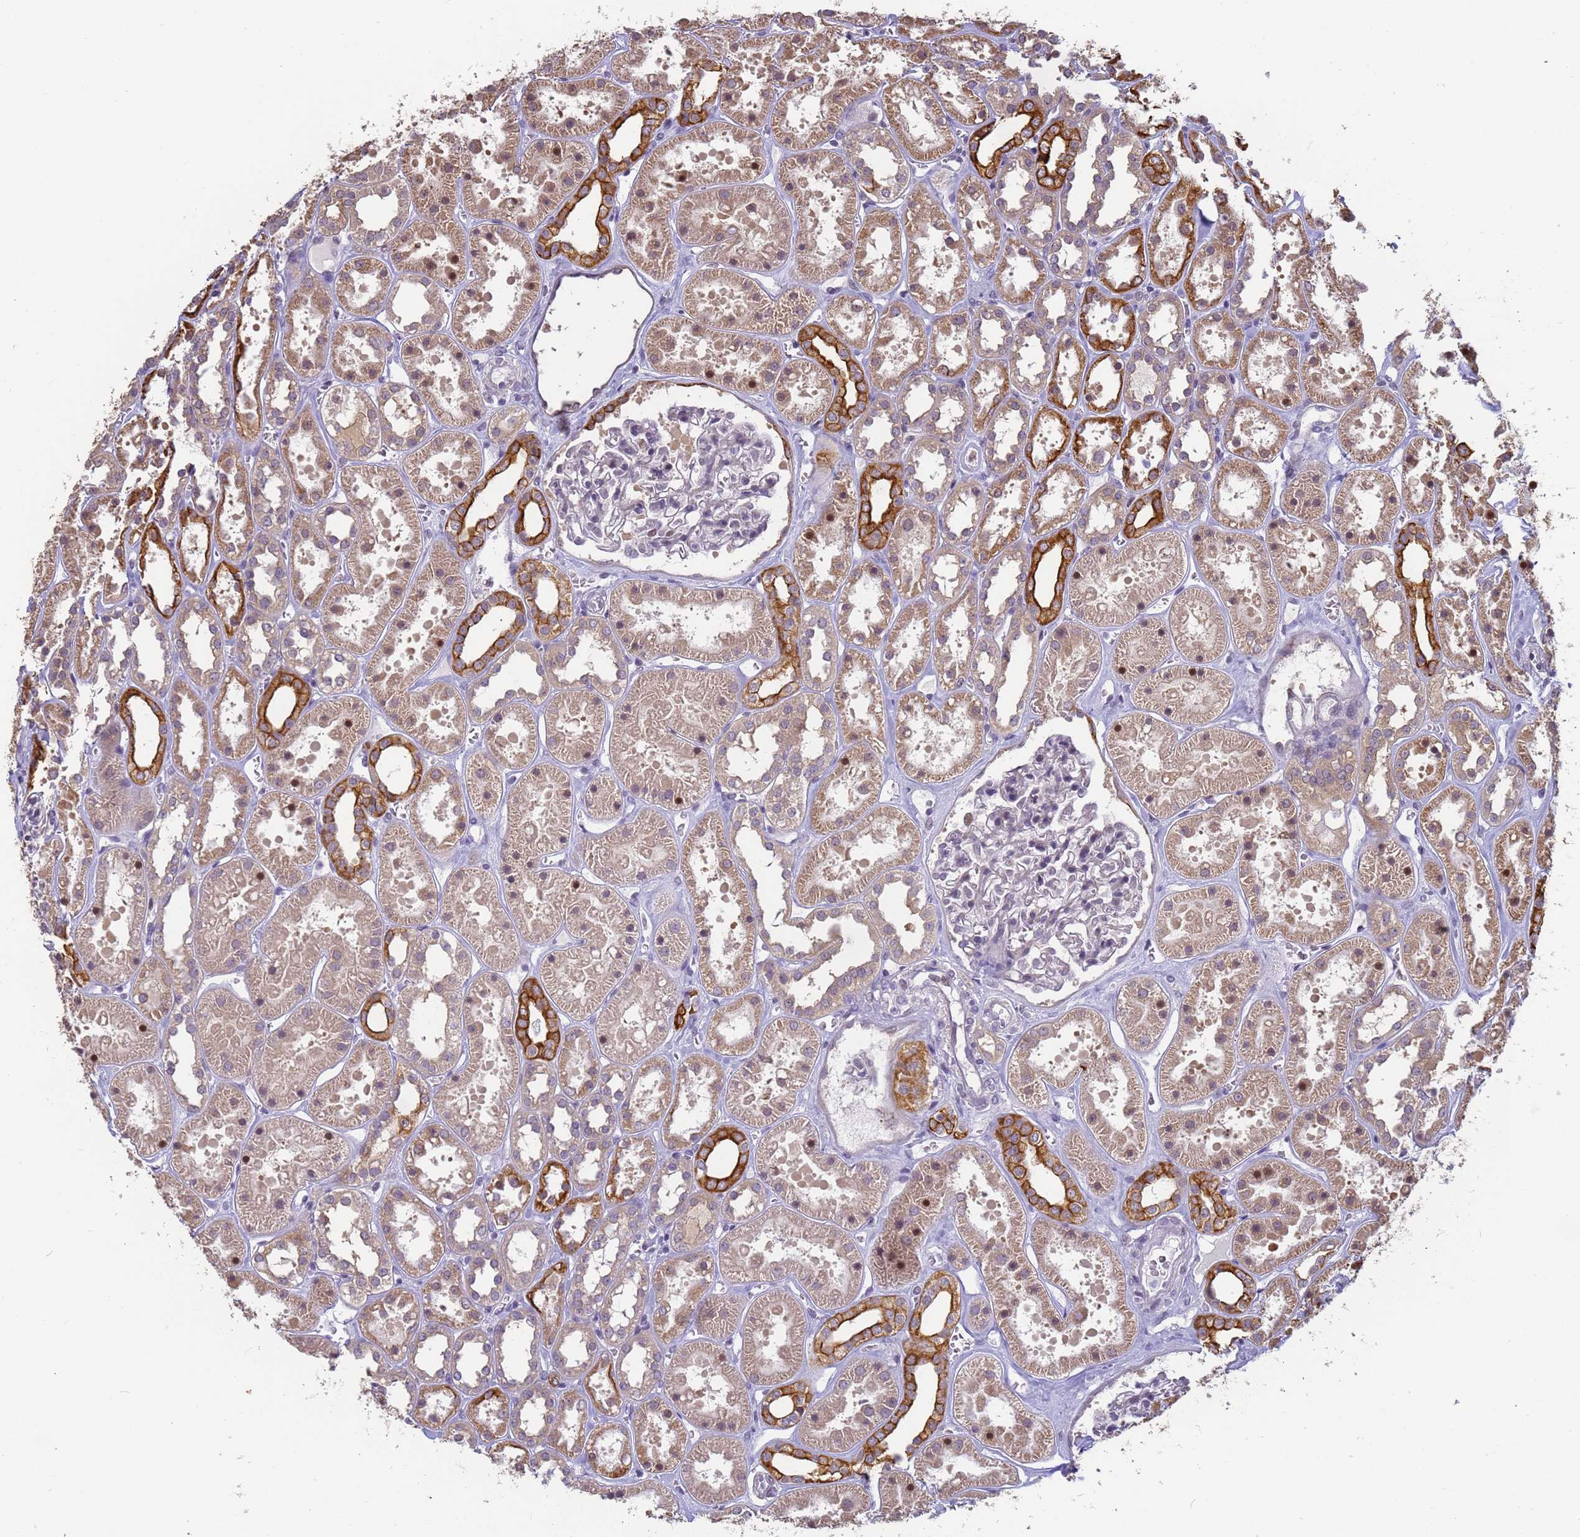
{"staining": {"intensity": "negative", "quantity": "none", "location": "none"}, "tissue": "kidney", "cell_type": "Cells in glomeruli", "image_type": "normal", "snomed": [{"axis": "morphology", "description": "Normal tissue, NOS"}, {"axis": "topography", "description": "Kidney"}], "caption": "Micrograph shows no significant protein expression in cells in glomeruli of unremarkable kidney.", "gene": "VWA3A", "patient": {"sex": "female", "age": 41}}